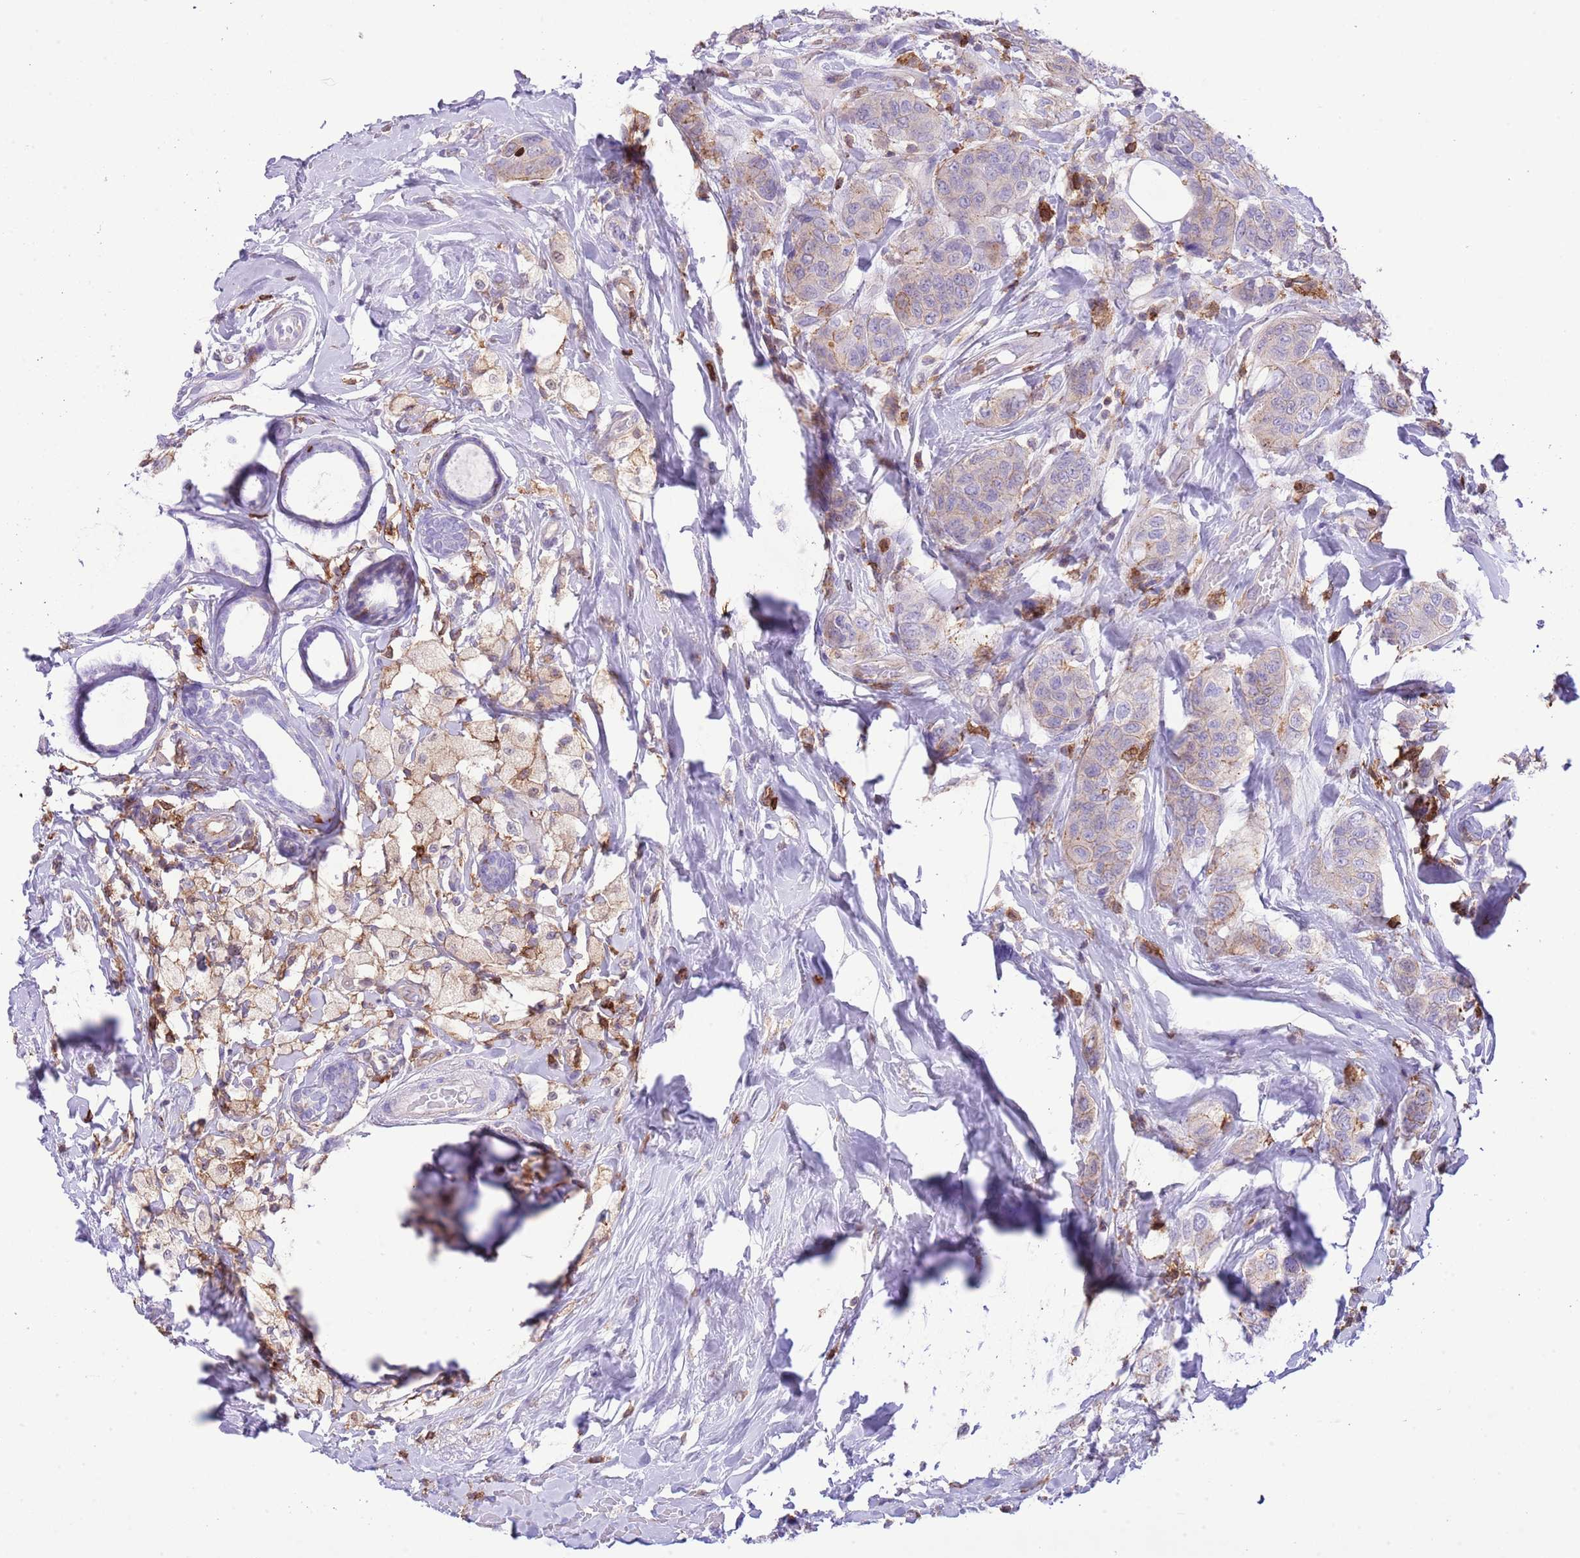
{"staining": {"intensity": "weak", "quantity": "<25%", "location": "cytoplasmic/membranous"}, "tissue": "breast cancer", "cell_type": "Tumor cells", "image_type": "cancer", "snomed": [{"axis": "morphology", "description": "Lobular carcinoma"}, {"axis": "topography", "description": "Breast"}], "caption": "An immunohistochemistry micrograph of lobular carcinoma (breast) is shown. There is no staining in tumor cells of lobular carcinoma (breast).", "gene": "EFHD2", "patient": {"sex": "female", "age": 51}}